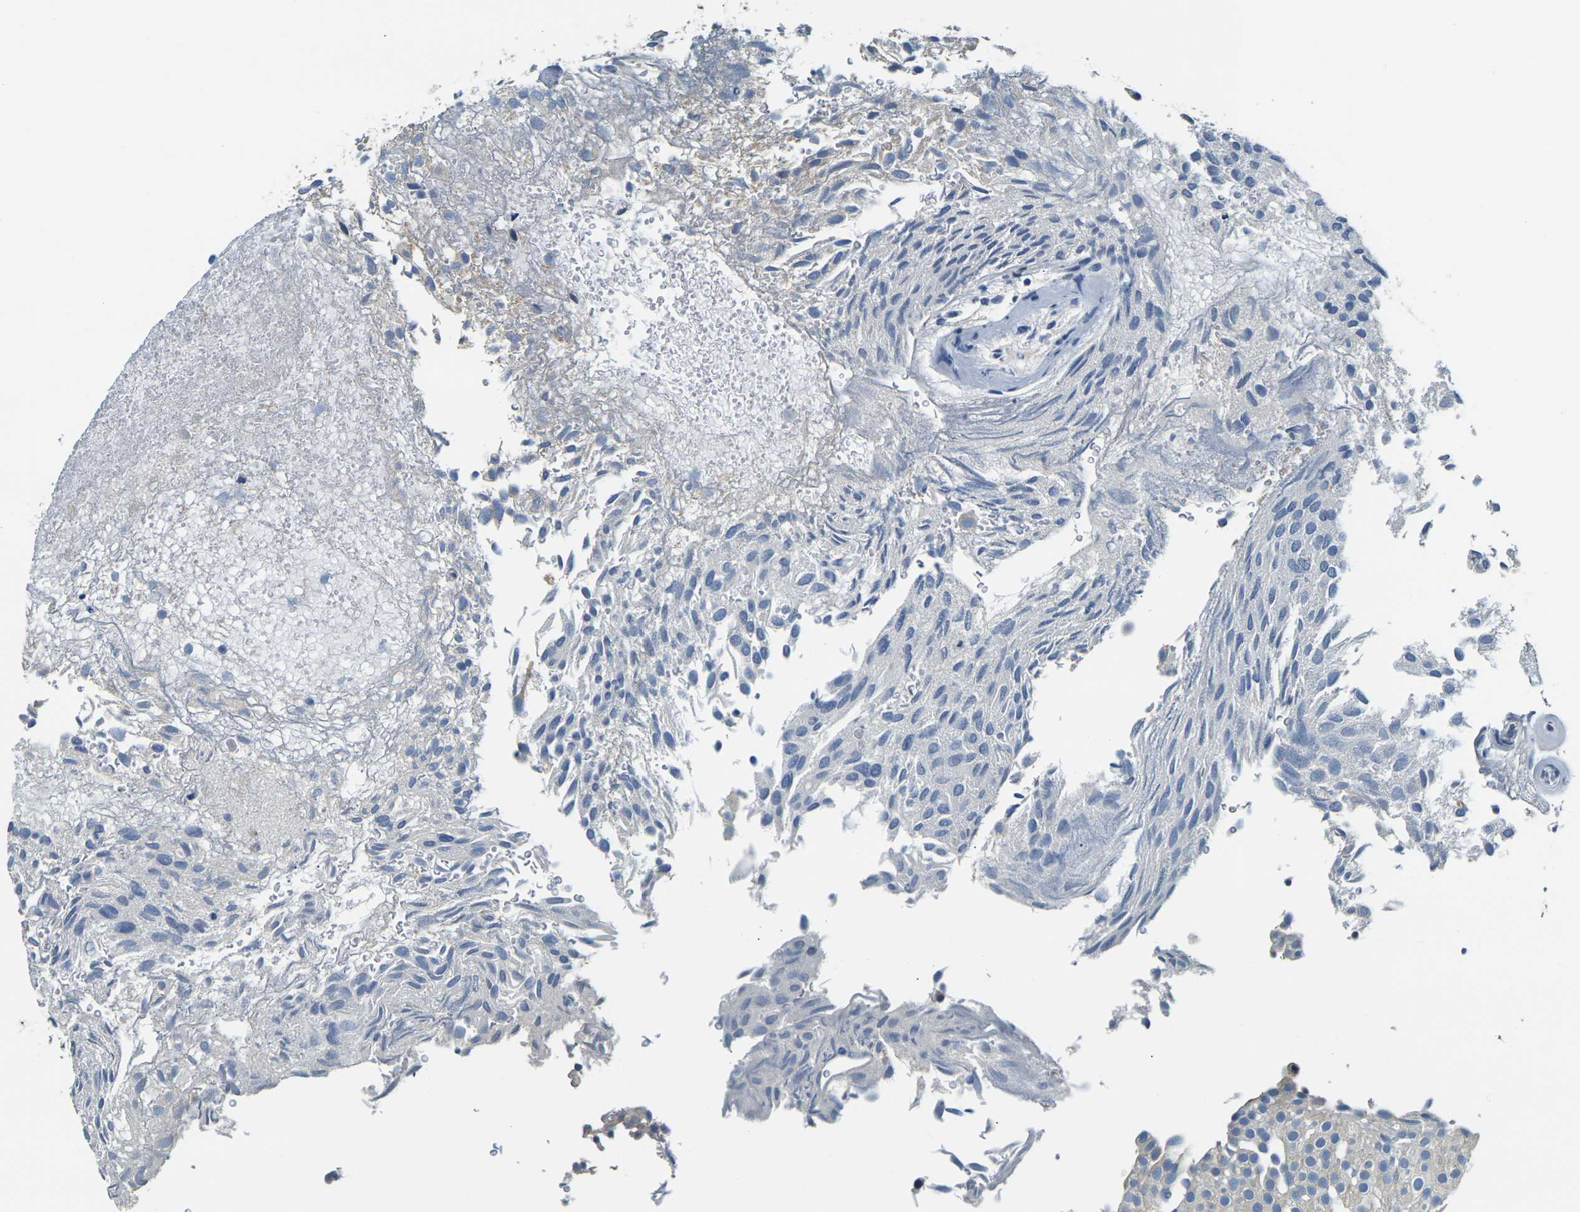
{"staining": {"intensity": "negative", "quantity": "none", "location": "none"}, "tissue": "urothelial cancer", "cell_type": "Tumor cells", "image_type": "cancer", "snomed": [{"axis": "morphology", "description": "Urothelial carcinoma, Low grade"}, {"axis": "topography", "description": "Urinary bladder"}], "caption": "Urothelial carcinoma (low-grade) was stained to show a protein in brown. There is no significant positivity in tumor cells.", "gene": "SHISAL2B", "patient": {"sex": "male", "age": 78}}